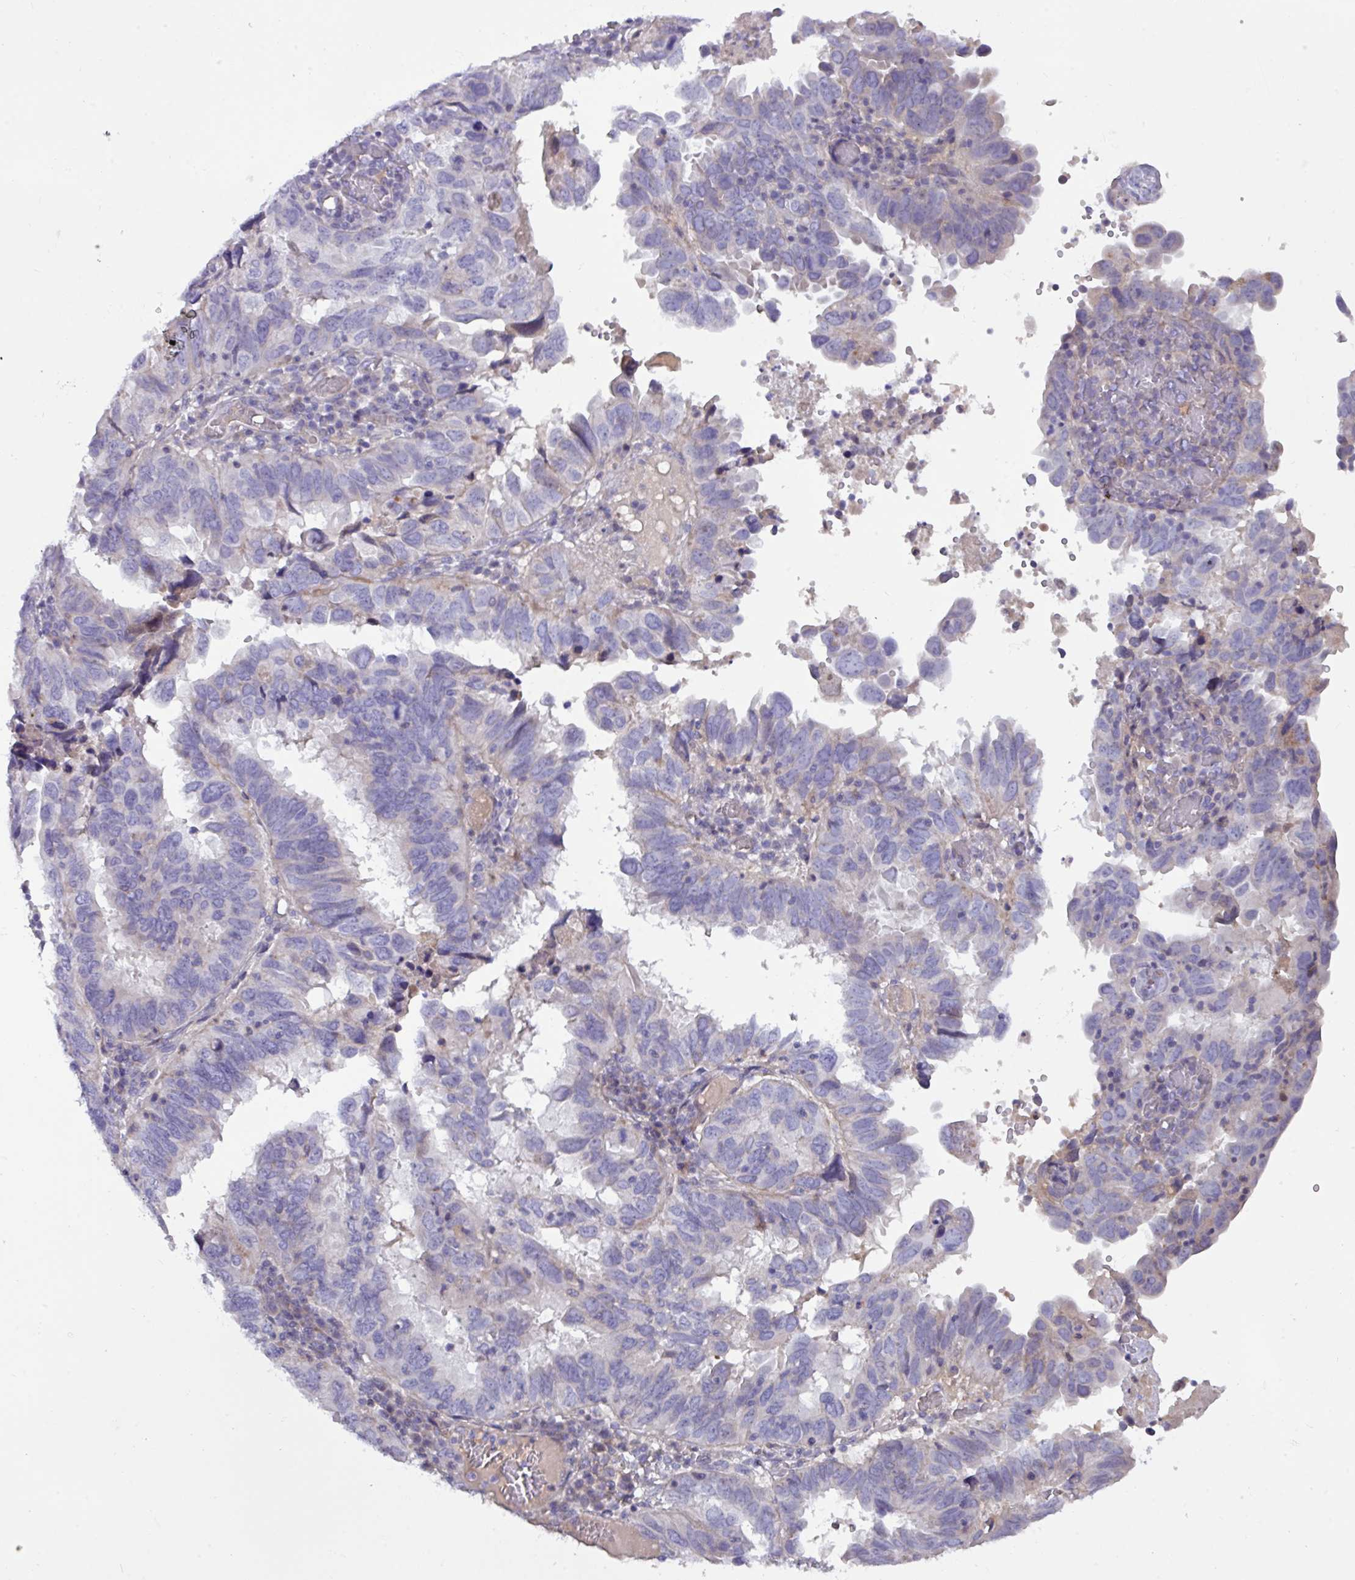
{"staining": {"intensity": "negative", "quantity": "none", "location": "none"}, "tissue": "endometrial cancer", "cell_type": "Tumor cells", "image_type": "cancer", "snomed": [{"axis": "morphology", "description": "Adenocarcinoma, NOS"}, {"axis": "topography", "description": "Uterus"}], "caption": "High magnification brightfield microscopy of endometrial cancer (adenocarcinoma) stained with DAB (brown) and counterstained with hematoxylin (blue): tumor cells show no significant staining.", "gene": "TNFSF12", "patient": {"sex": "female", "age": 77}}